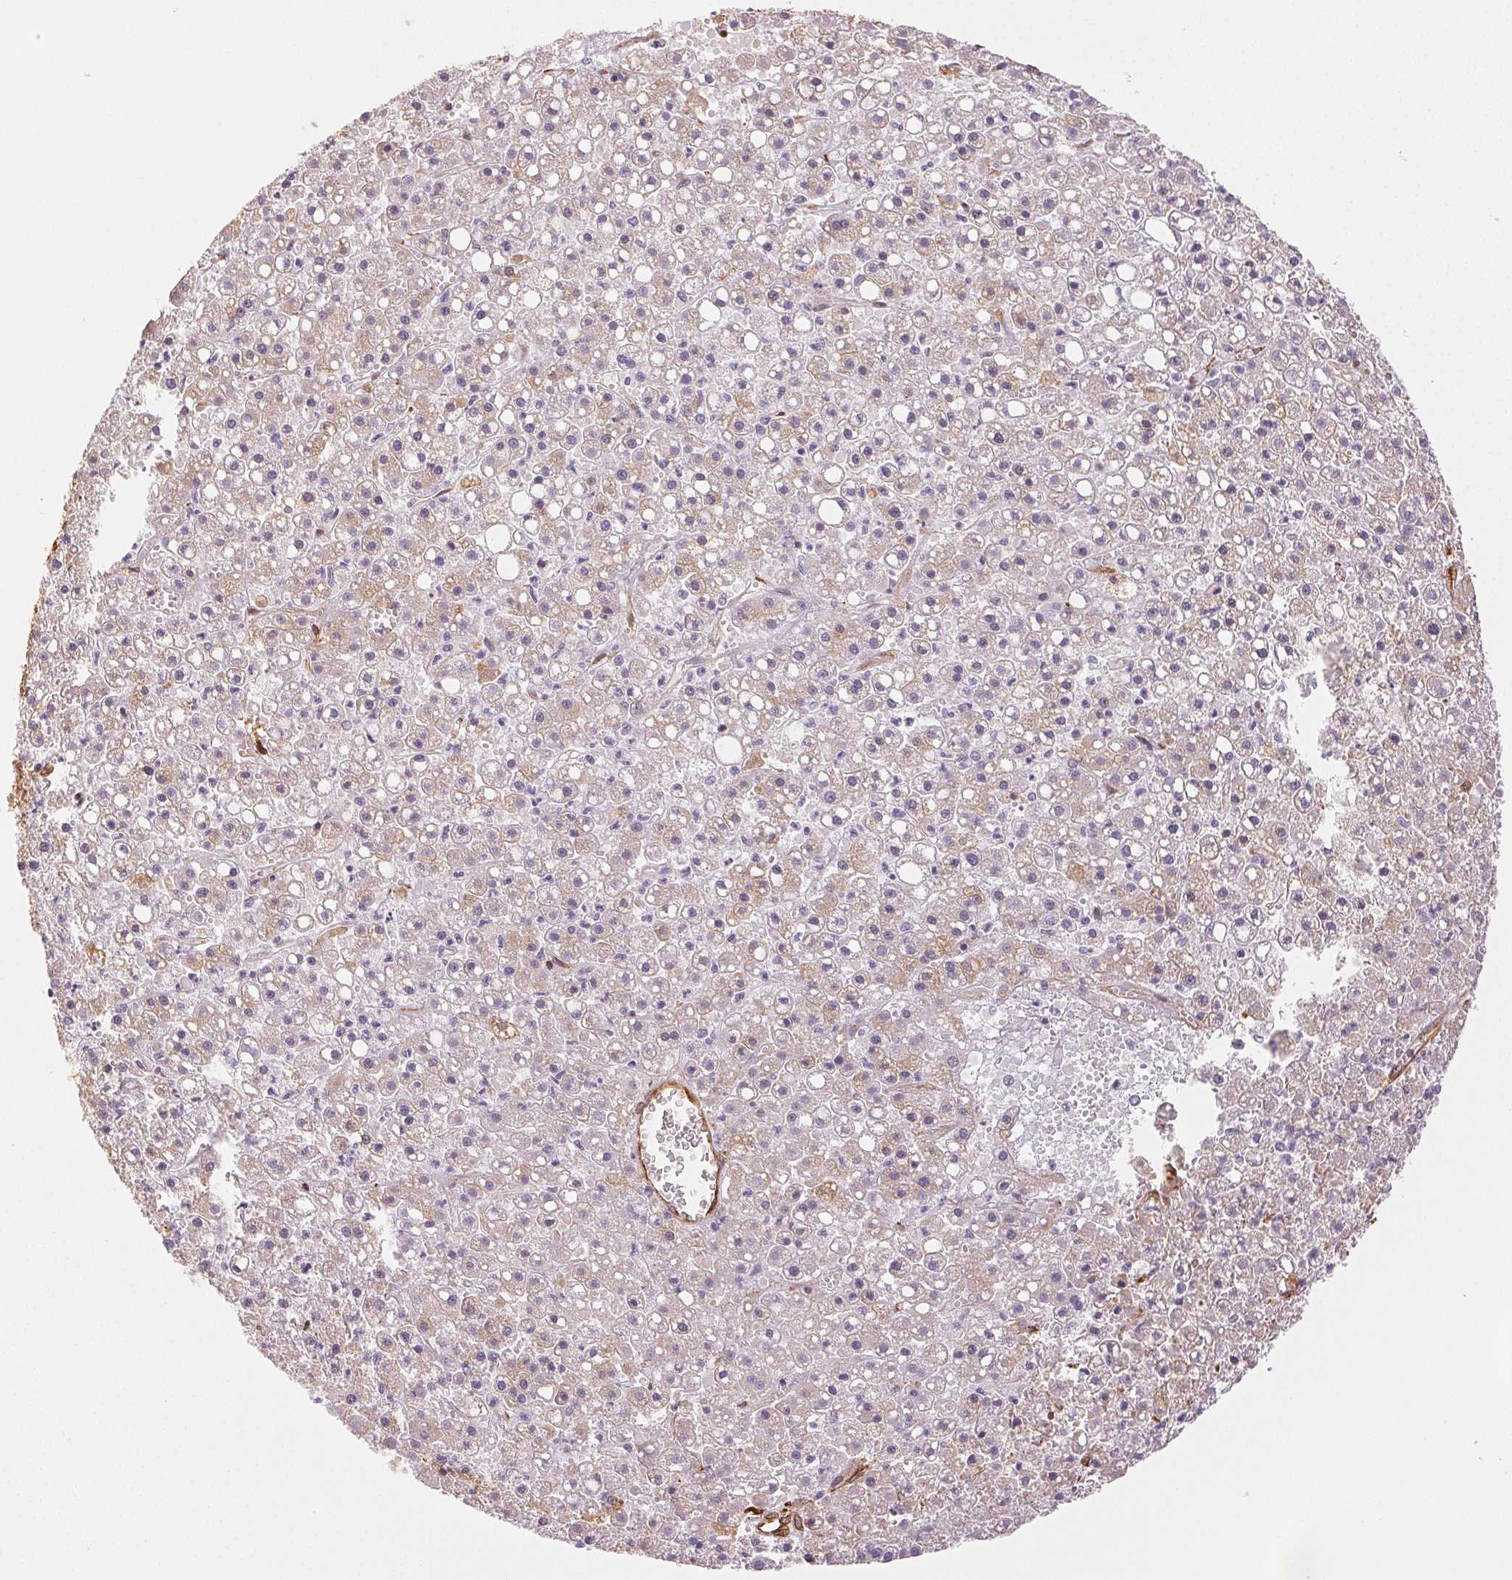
{"staining": {"intensity": "weak", "quantity": "<25%", "location": "cytoplasmic/membranous"}, "tissue": "liver cancer", "cell_type": "Tumor cells", "image_type": "cancer", "snomed": [{"axis": "morphology", "description": "Carcinoma, Hepatocellular, NOS"}, {"axis": "topography", "description": "Liver"}], "caption": "This is an IHC image of human liver cancer (hepatocellular carcinoma). There is no positivity in tumor cells.", "gene": "RCN3", "patient": {"sex": "male", "age": 67}}